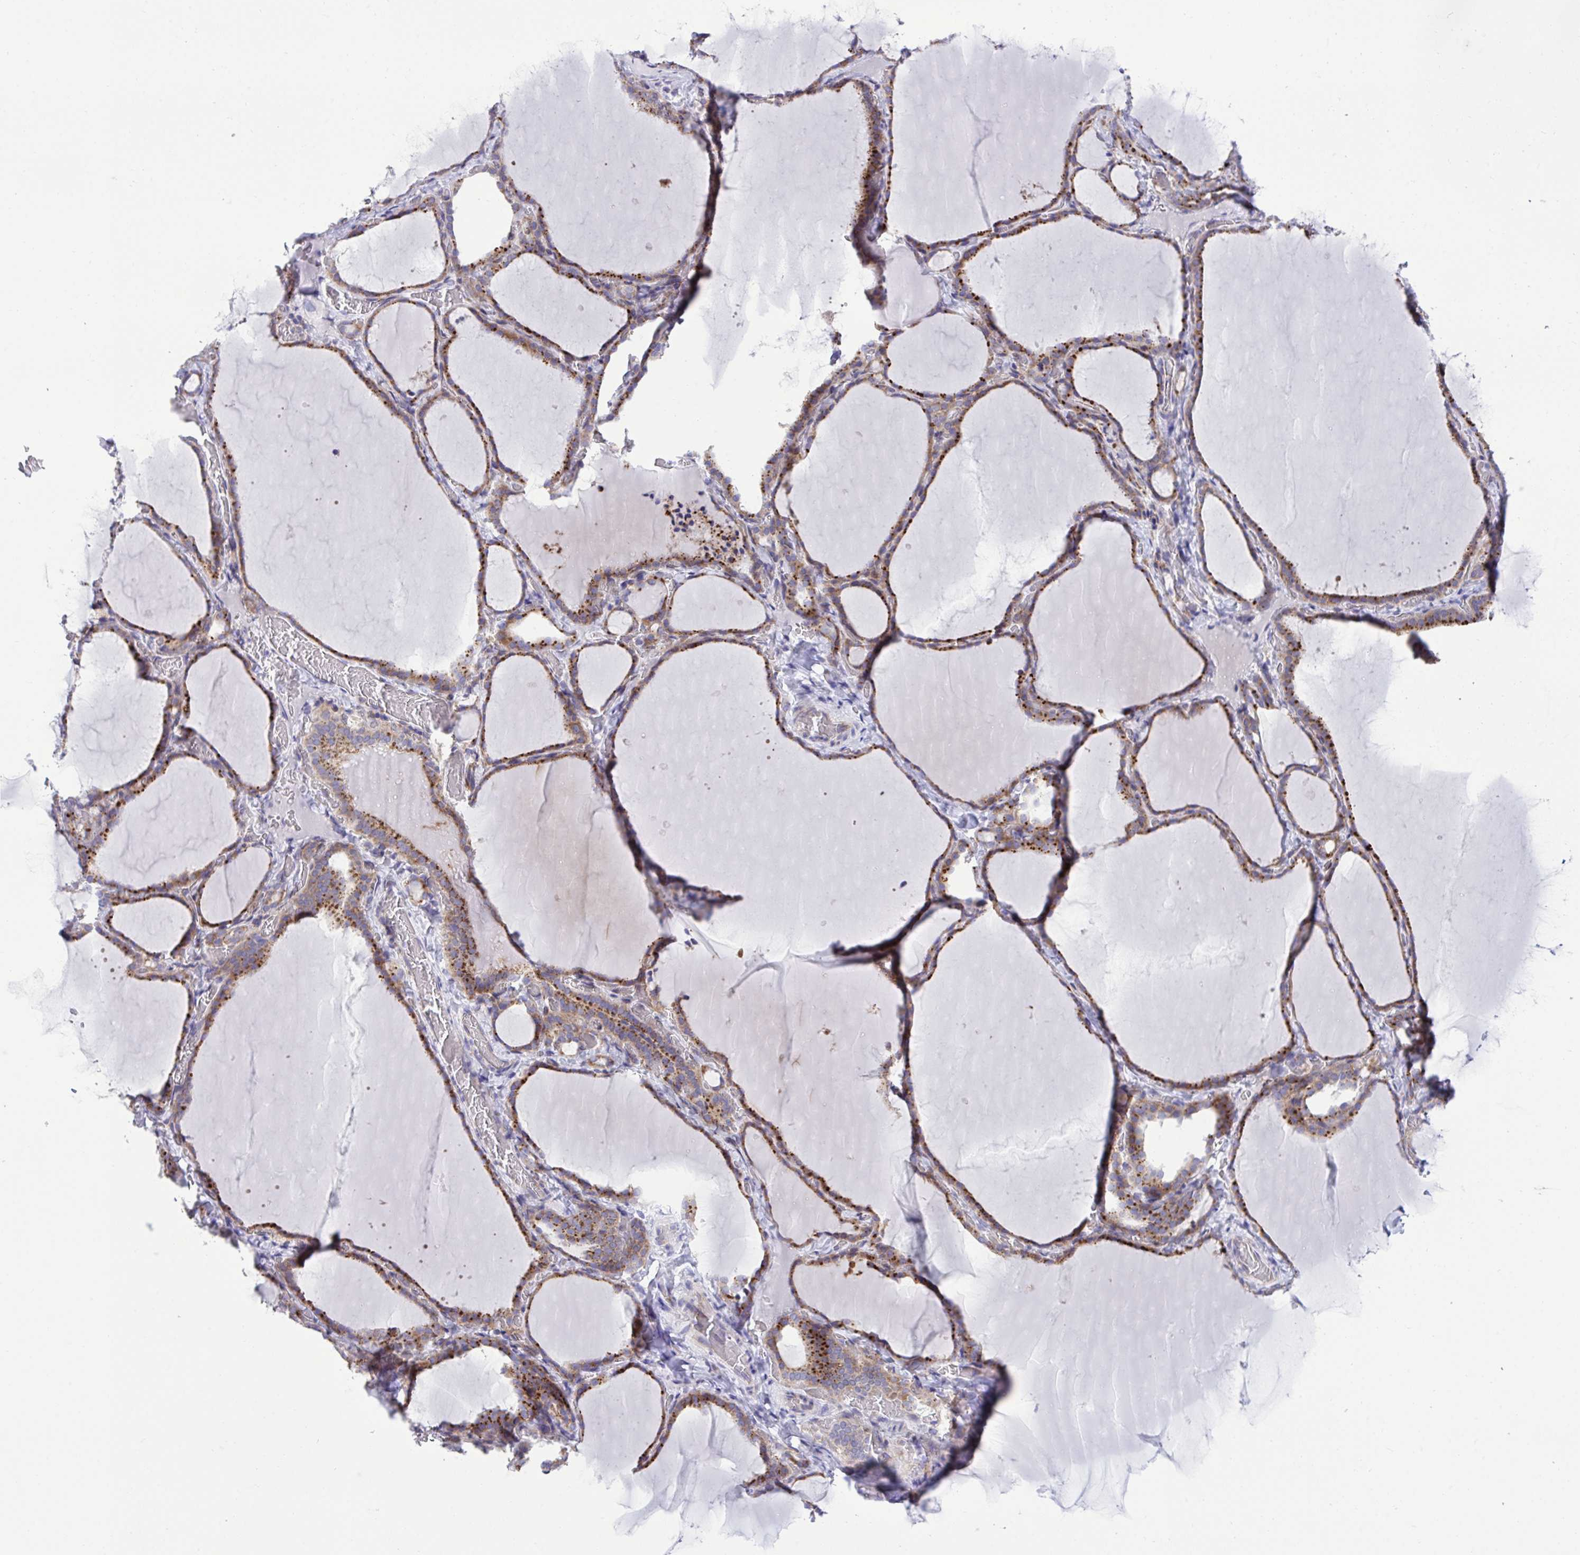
{"staining": {"intensity": "moderate", "quantity": ">75%", "location": "cytoplasmic/membranous"}, "tissue": "thyroid gland", "cell_type": "Glandular cells", "image_type": "normal", "snomed": [{"axis": "morphology", "description": "Normal tissue, NOS"}, {"axis": "topography", "description": "Thyroid gland"}], "caption": "This micrograph reveals immunohistochemistry staining of normal human thyroid gland, with medium moderate cytoplasmic/membranous expression in approximately >75% of glandular cells.", "gene": "RPS15", "patient": {"sex": "female", "age": 22}}